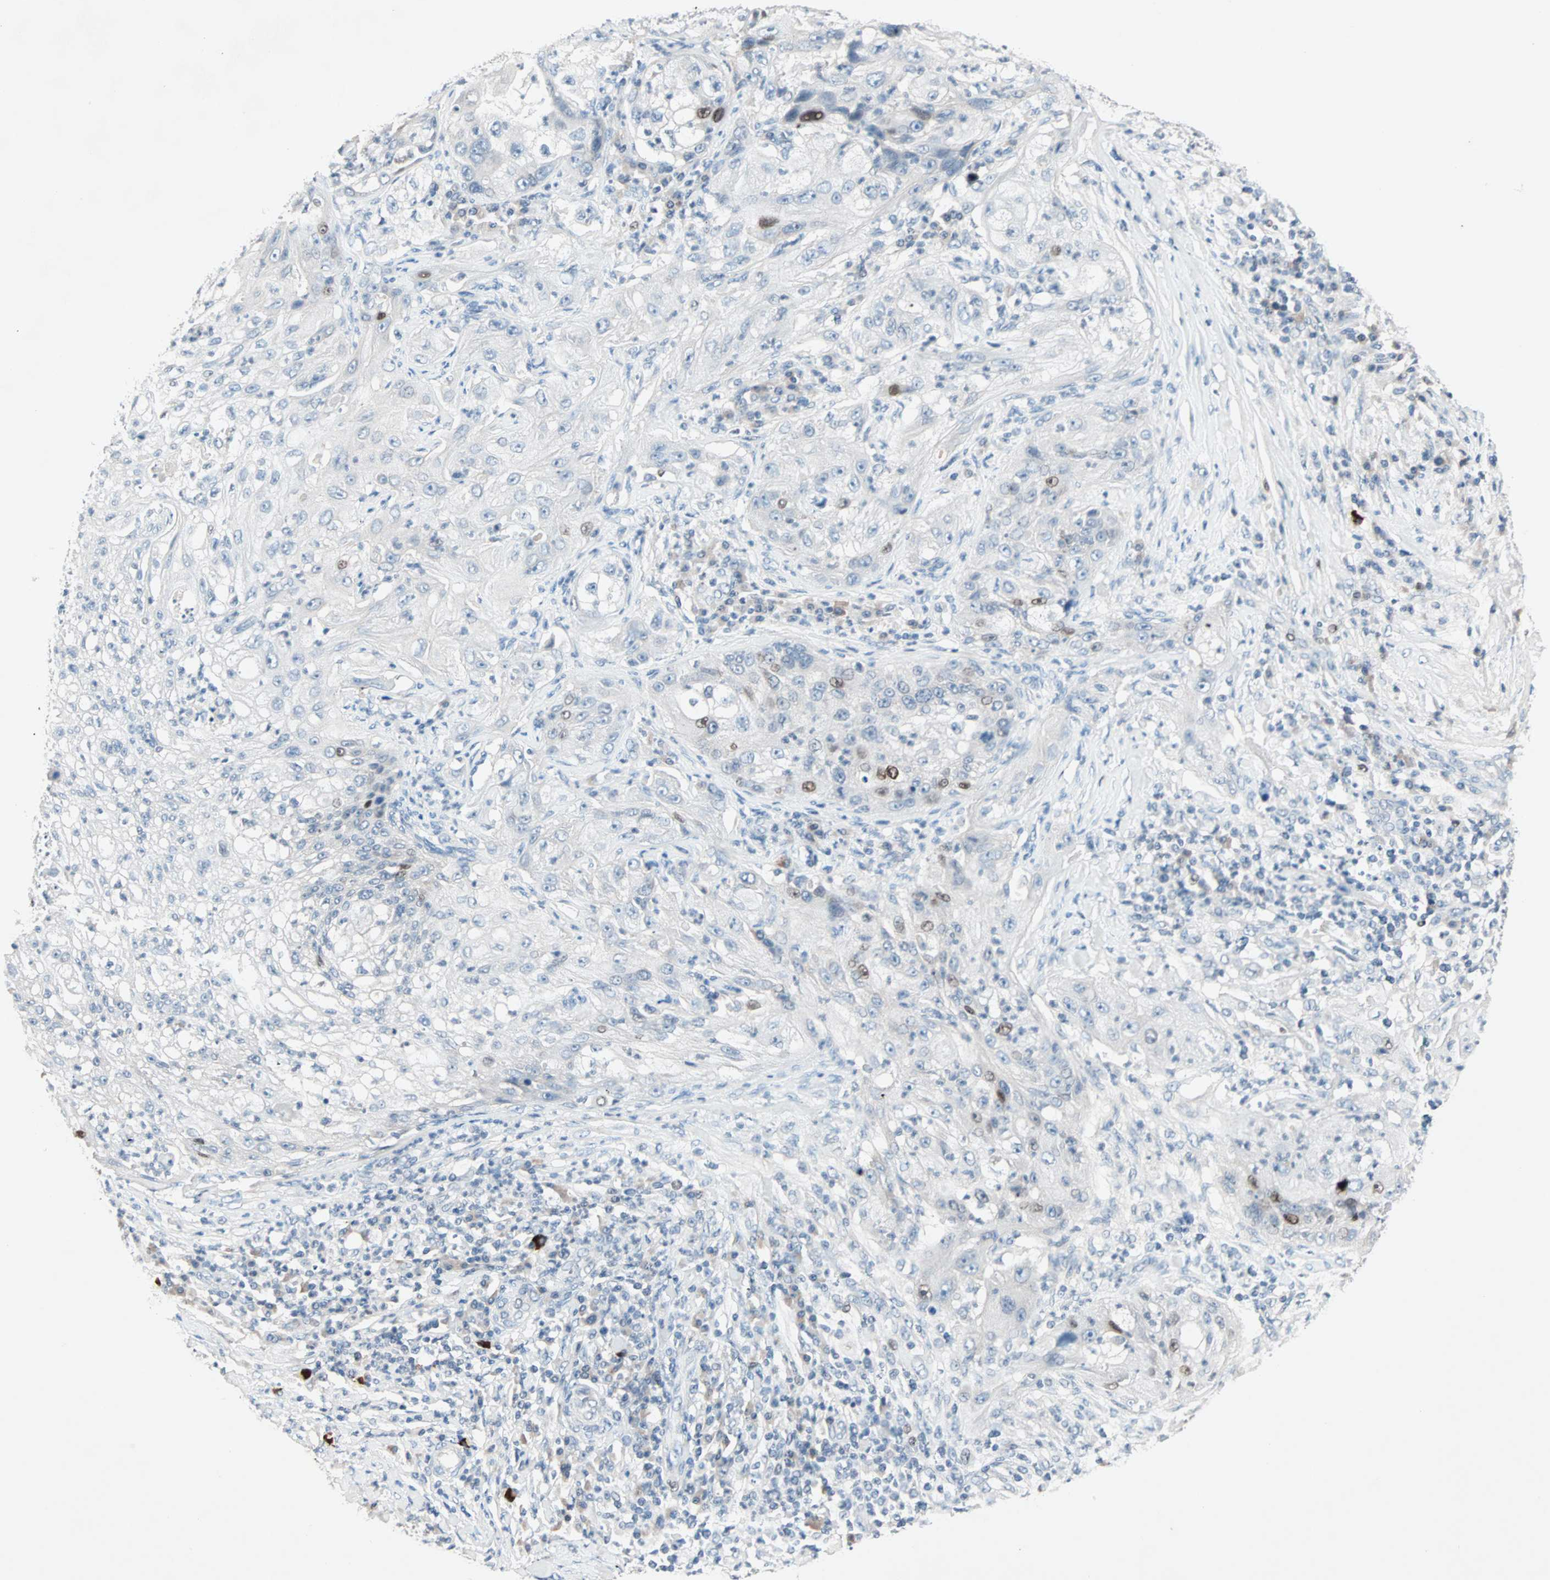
{"staining": {"intensity": "strong", "quantity": "<25%", "location": "nuclear"}, "tissue": "lung cancer", "cell_type": "Tumor cells", "image_type": "cancer", "snomed": [{"axis": "morphology", "description": "Inflammation, NOS"}, {"axis": "morphology", "description": "Squamous cell carcinoma, NOS"}, {"axis": "topography", "description": "Lymph node"}, {"axis": "topography", "description": "Soft tissue"}, {"axis": "topography", "description": "Lung"}], "caption": "Tumor cells display medium levels of strong nuclear positivity in approximately <25% of cells in human squamous cell carcinoma (lung).", "gene": "CCNE2", "patient": {"sex": "male", "age": 66}}